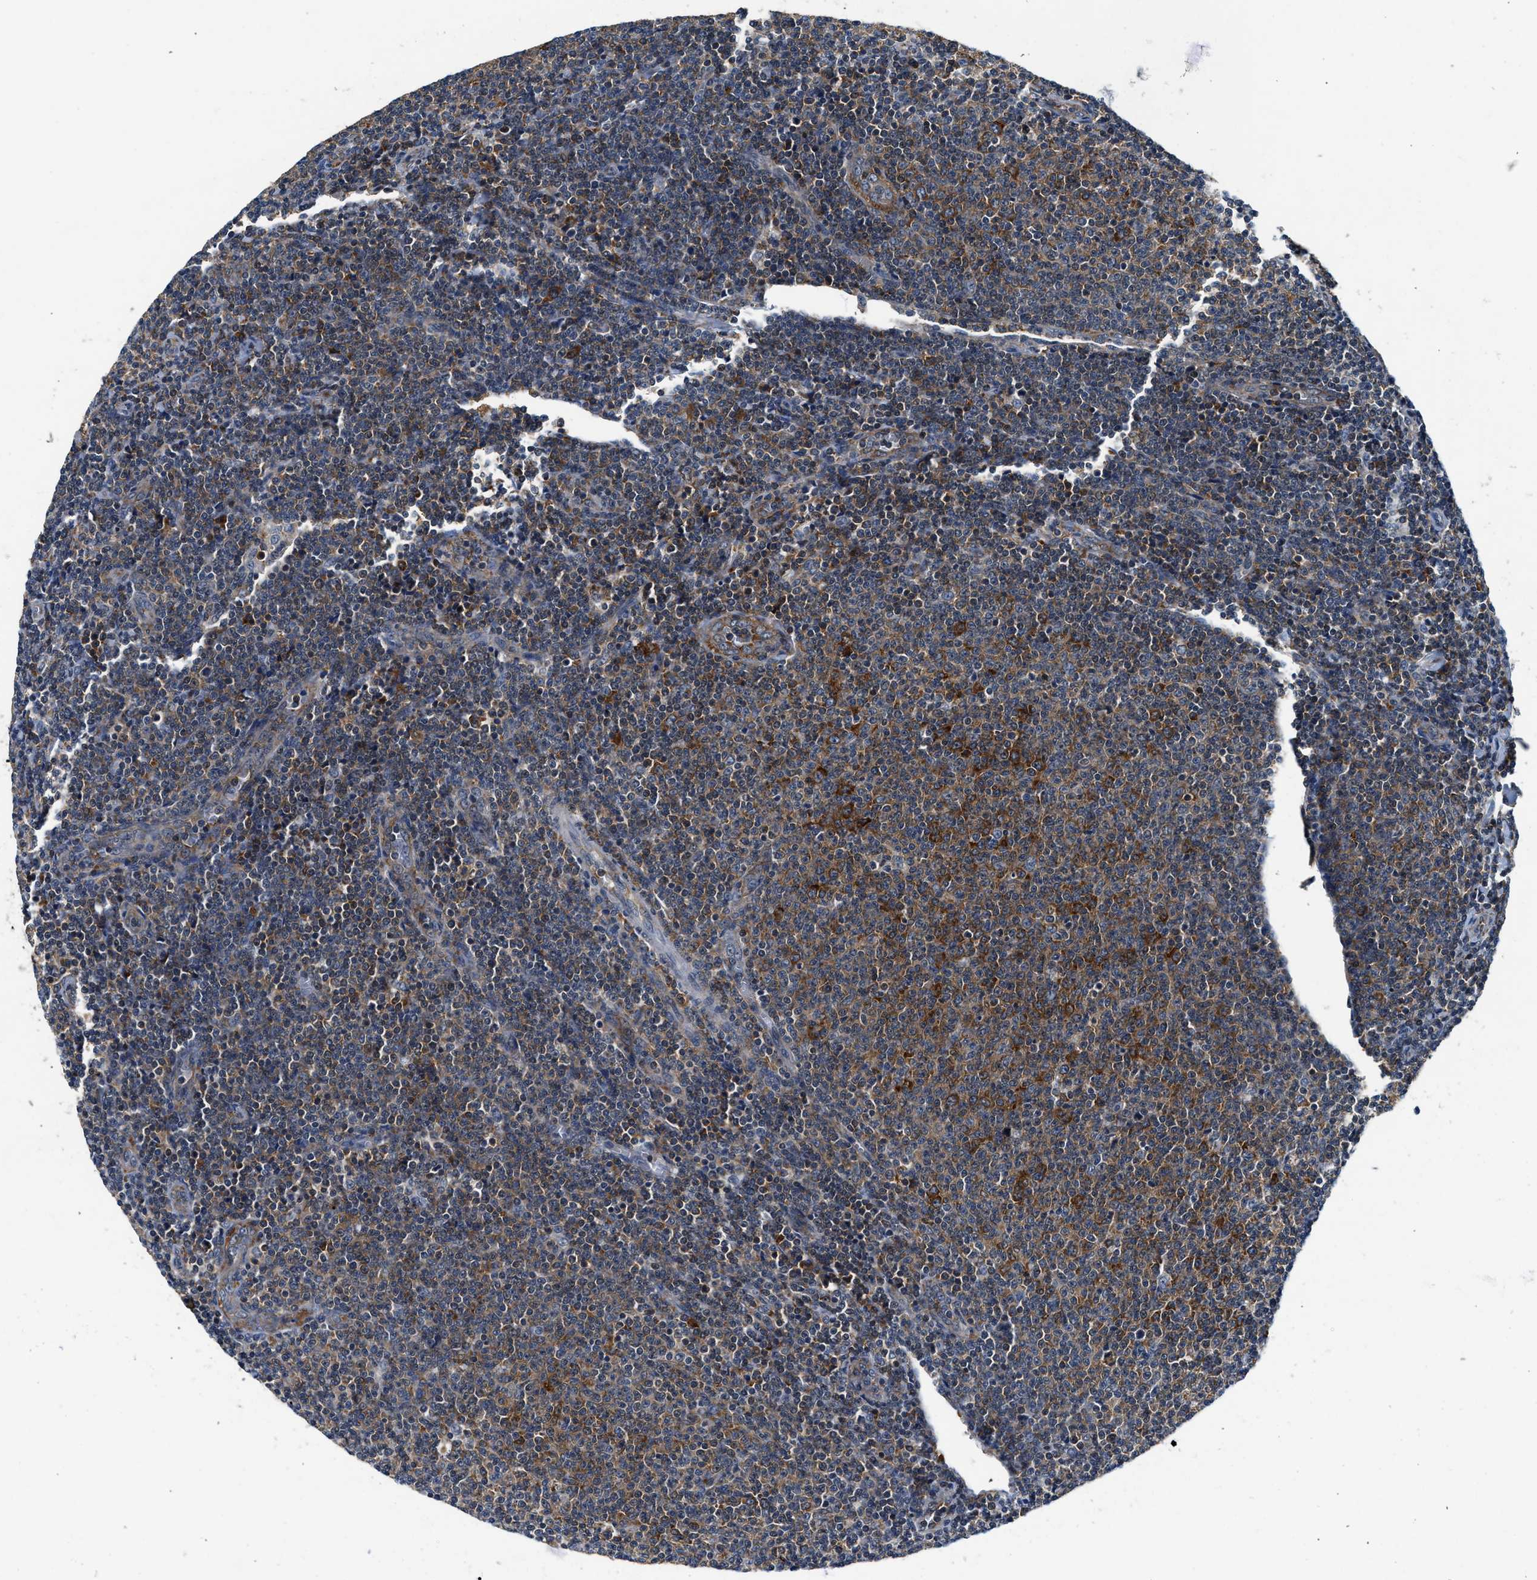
{"staining": {"intensity": "moderate", "quantity": "25%-75%", "location": "cytoplasmic/membranous"}, "tissue": "lymphoma", "cell_type": "Tumor cells", "image_type": "cancer", "snomed": [{"axis": "morphology", "description": "Malignant lymphoma, non-Hodgkin's type, Low grade"}, {"axis": "topography", "description": "Lymph node"}], "caption": "Immunohistochemistry (IHC) of human malignant lymphoma, non-Hodgkin's type (low-grade) displays medium levels of moderate cytoplasmic/membranous expression in approximately 25%-75% of tumor cells.", "gene": "PA2G4", "patient": {"sex": "male", "age": 66}}